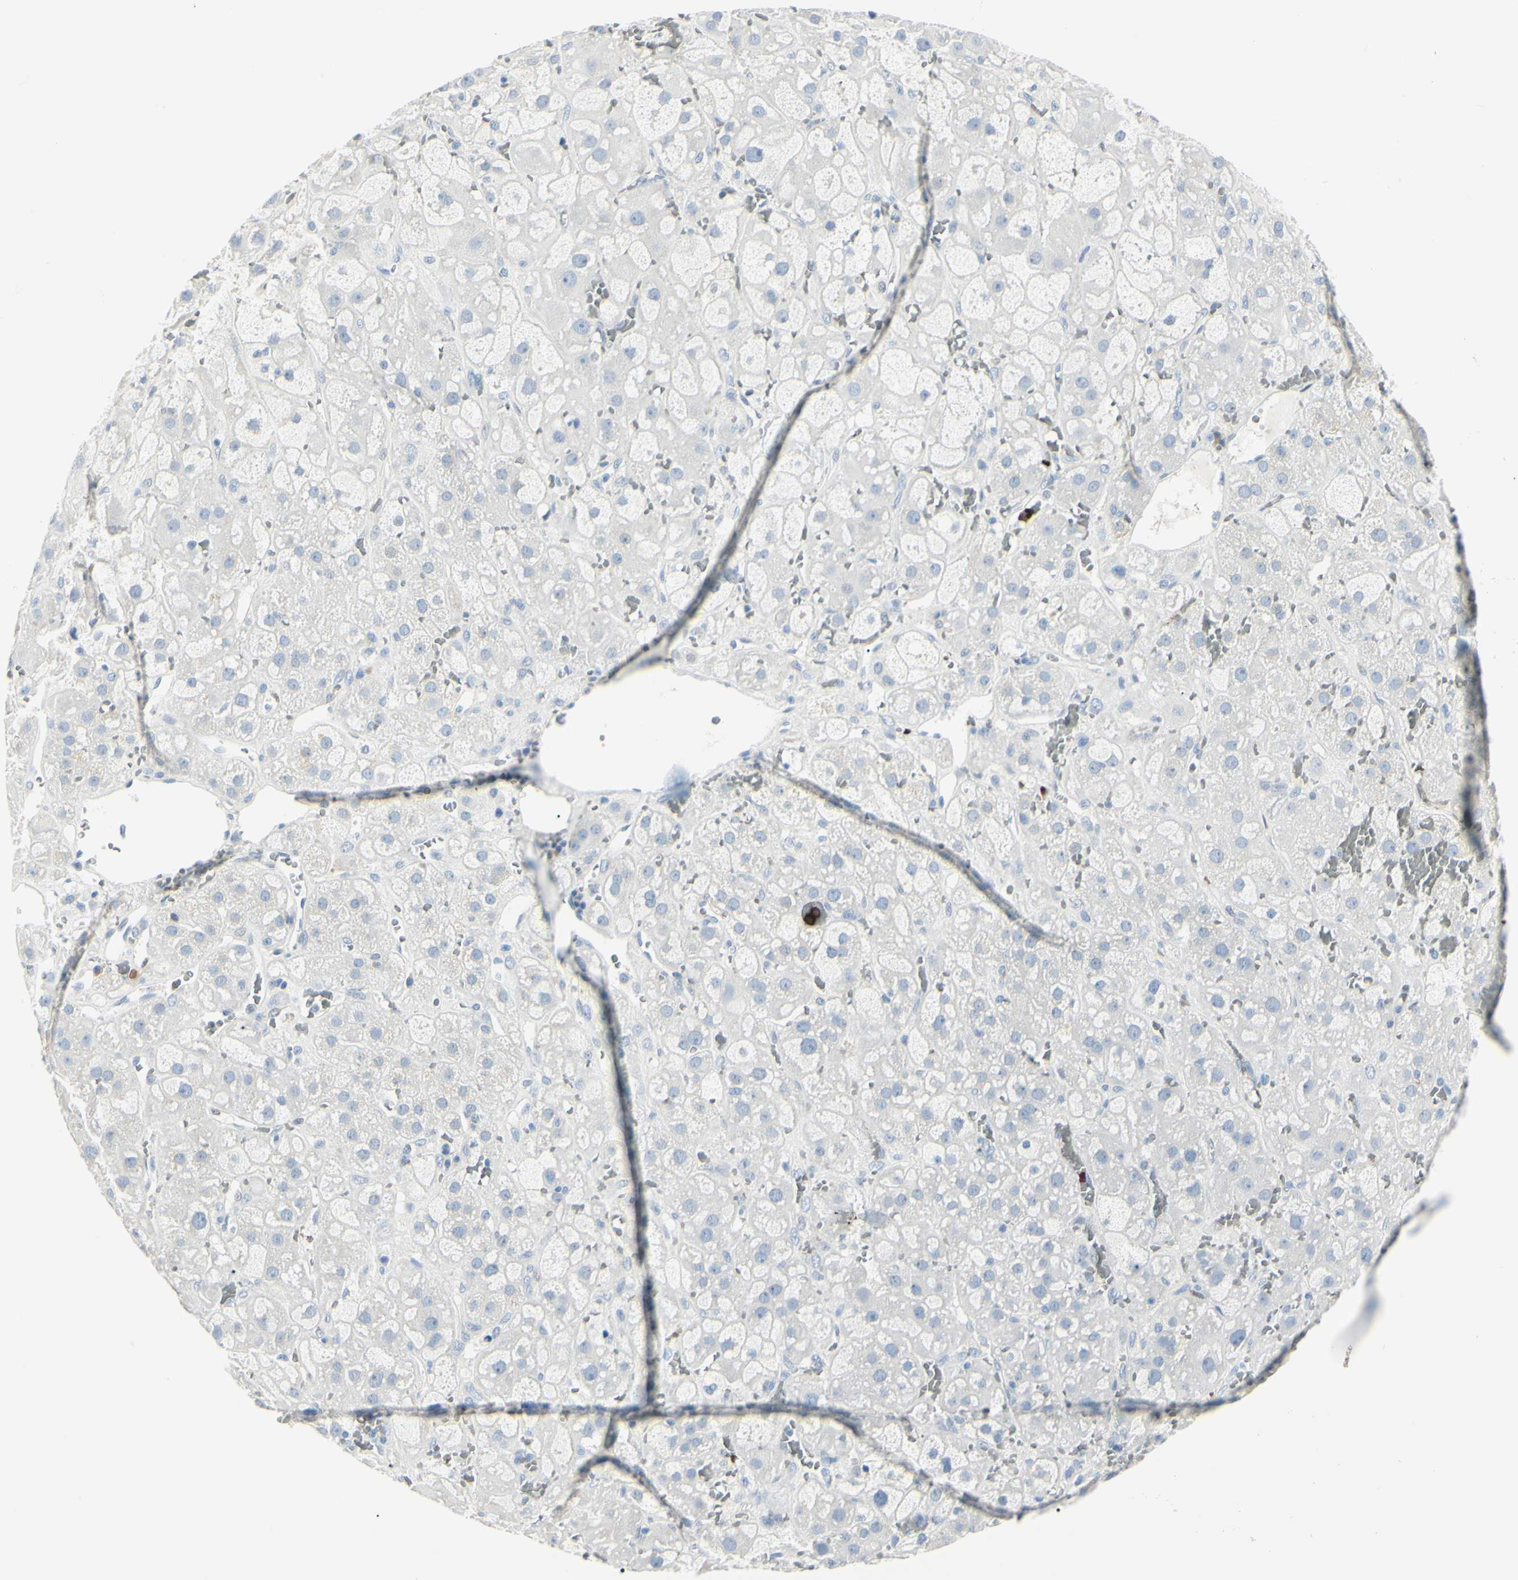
{"staining": {"intensity": "negative", "quantity": "none", "location": "none"}, "tissue": "adrenal gland", "cell_type": "Glandular cells", "image_type": "normal", "snomed": [{"axis": "morphology", "description": "Normal tissue, NOS"}, {"axis": "topography", "description": "Adrenal gland"}], "caption": "There is no significant positivity in glandular cells of adrenal gland. The staining is performed using DAB brown chromogen with nuclei counter-stained in using hematoxylin.", "gene": "CA2", "patient": {"sex": "female", "age": 47}}